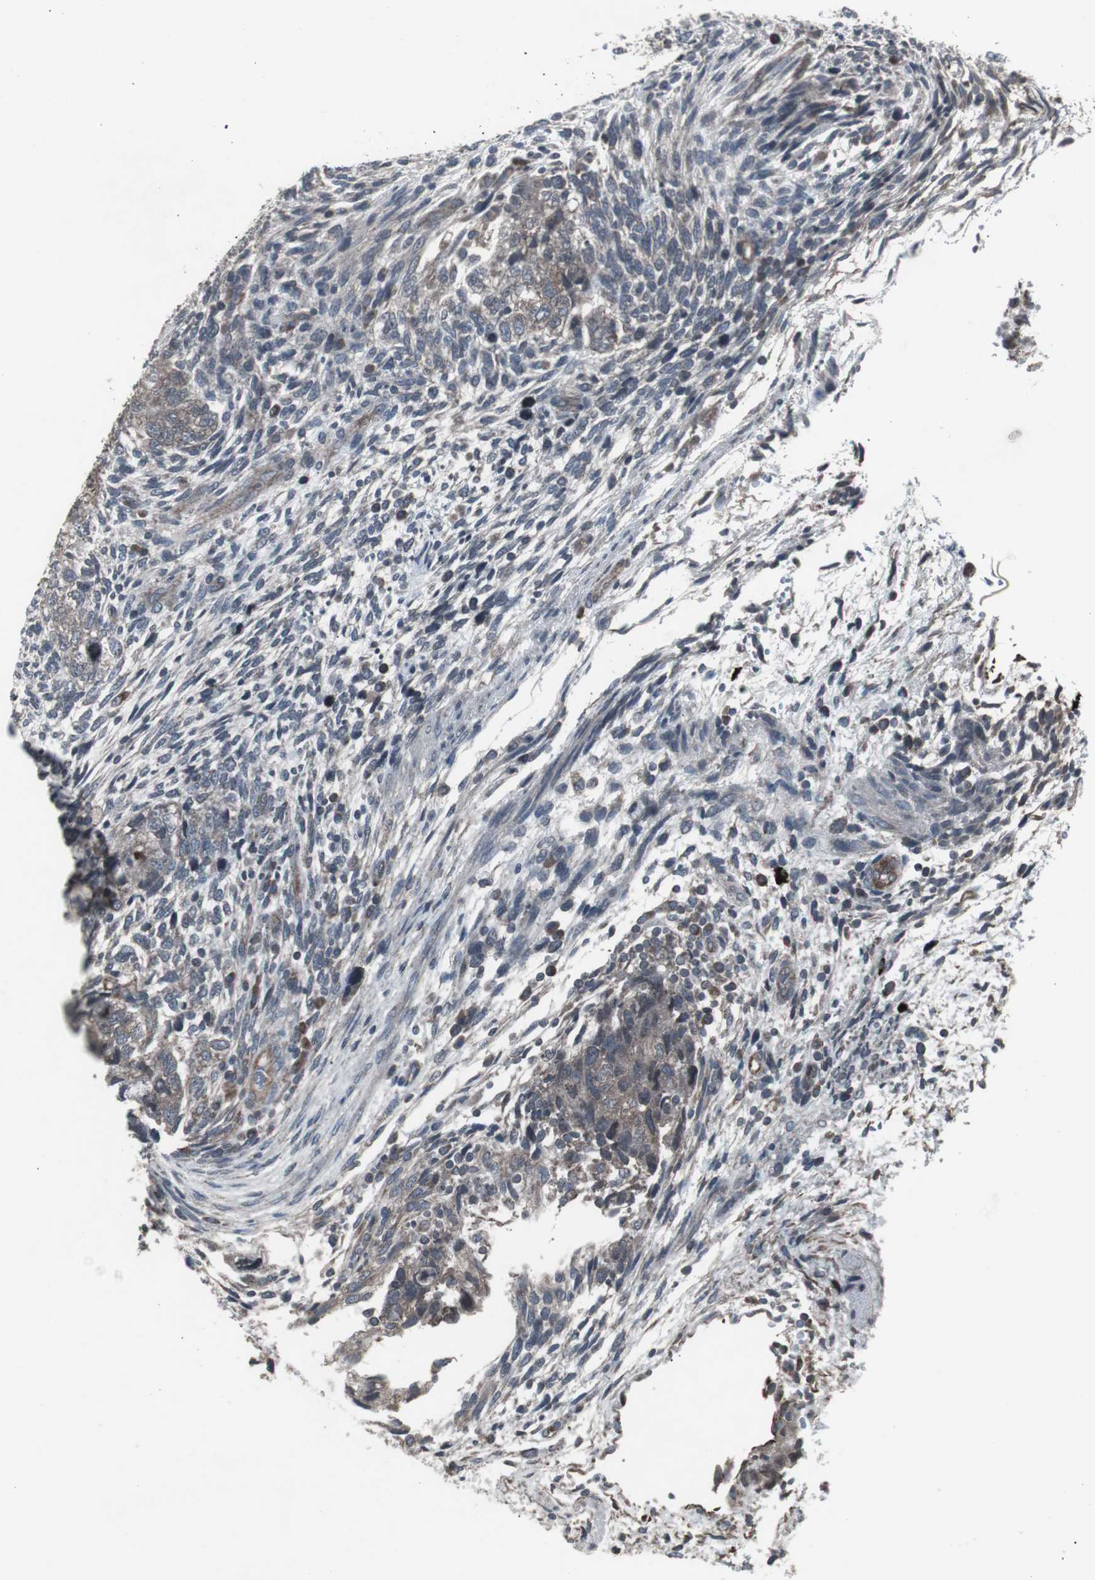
{"staining": {"intensity": "weak", "quantity": "25%-75%", "location": "cytoplasmic/membranous"}, "tissue": "testis cancer", "cell_type": "Tumor cells", "image_type": "cancer", "snomed": [{"axis": "morphology", "description": "Normal tissue, NOS"}, {"axis": "morphology", "description": "Carcinoma, Embryonal, NOS"}, {"axis": "topography", "description": "Testis"}], "caption": "Immunohistochemical staining of human testis embryonal carcinoma exhibits low levels of weak cytoplasmic/membranous positivity in approximately 25%-75% of tumor cells.", "gene": "SSTR2", "patient": {"sex": "male", "age": 36}}